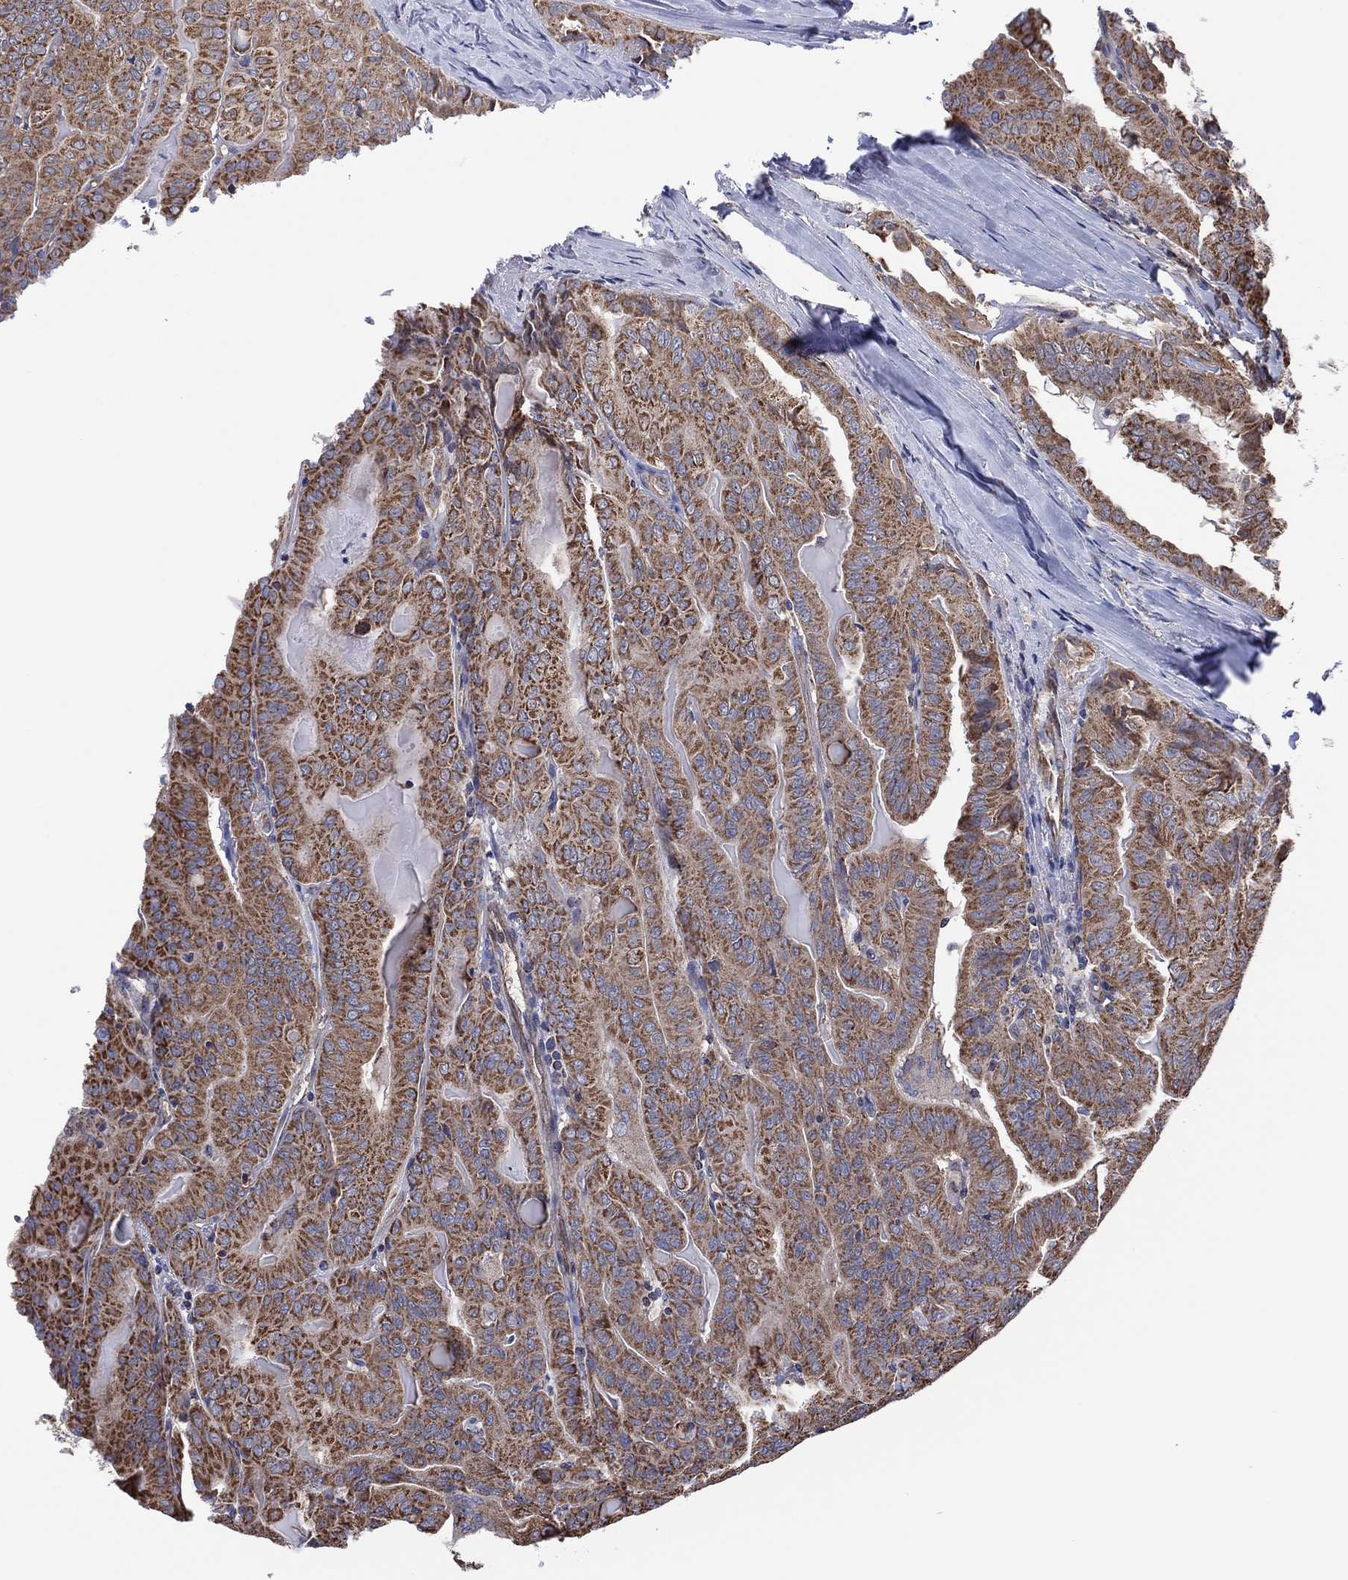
{"staining": {"intensity": "moderate", "quantity": ">75%", "location": "cytoplasmic/membranous"}, "tissue": "thyroid cancer", "cell_type": "Tumor cells", "image_type": "cancer", "snomed": [{"axis": "morphology", "description": "Papillary adenocarcinoma, NOS"}, {"axis": "topography", "description": "Thyroid gland"}], "caption": "Thyroid cancer stained with a brown dye reveals moderate cytoplasmic/membranous positive positivity in approximately >75% of tumor cells.", "gene": "PIDD1", "patient": {"sex": "female", "age": 68}}